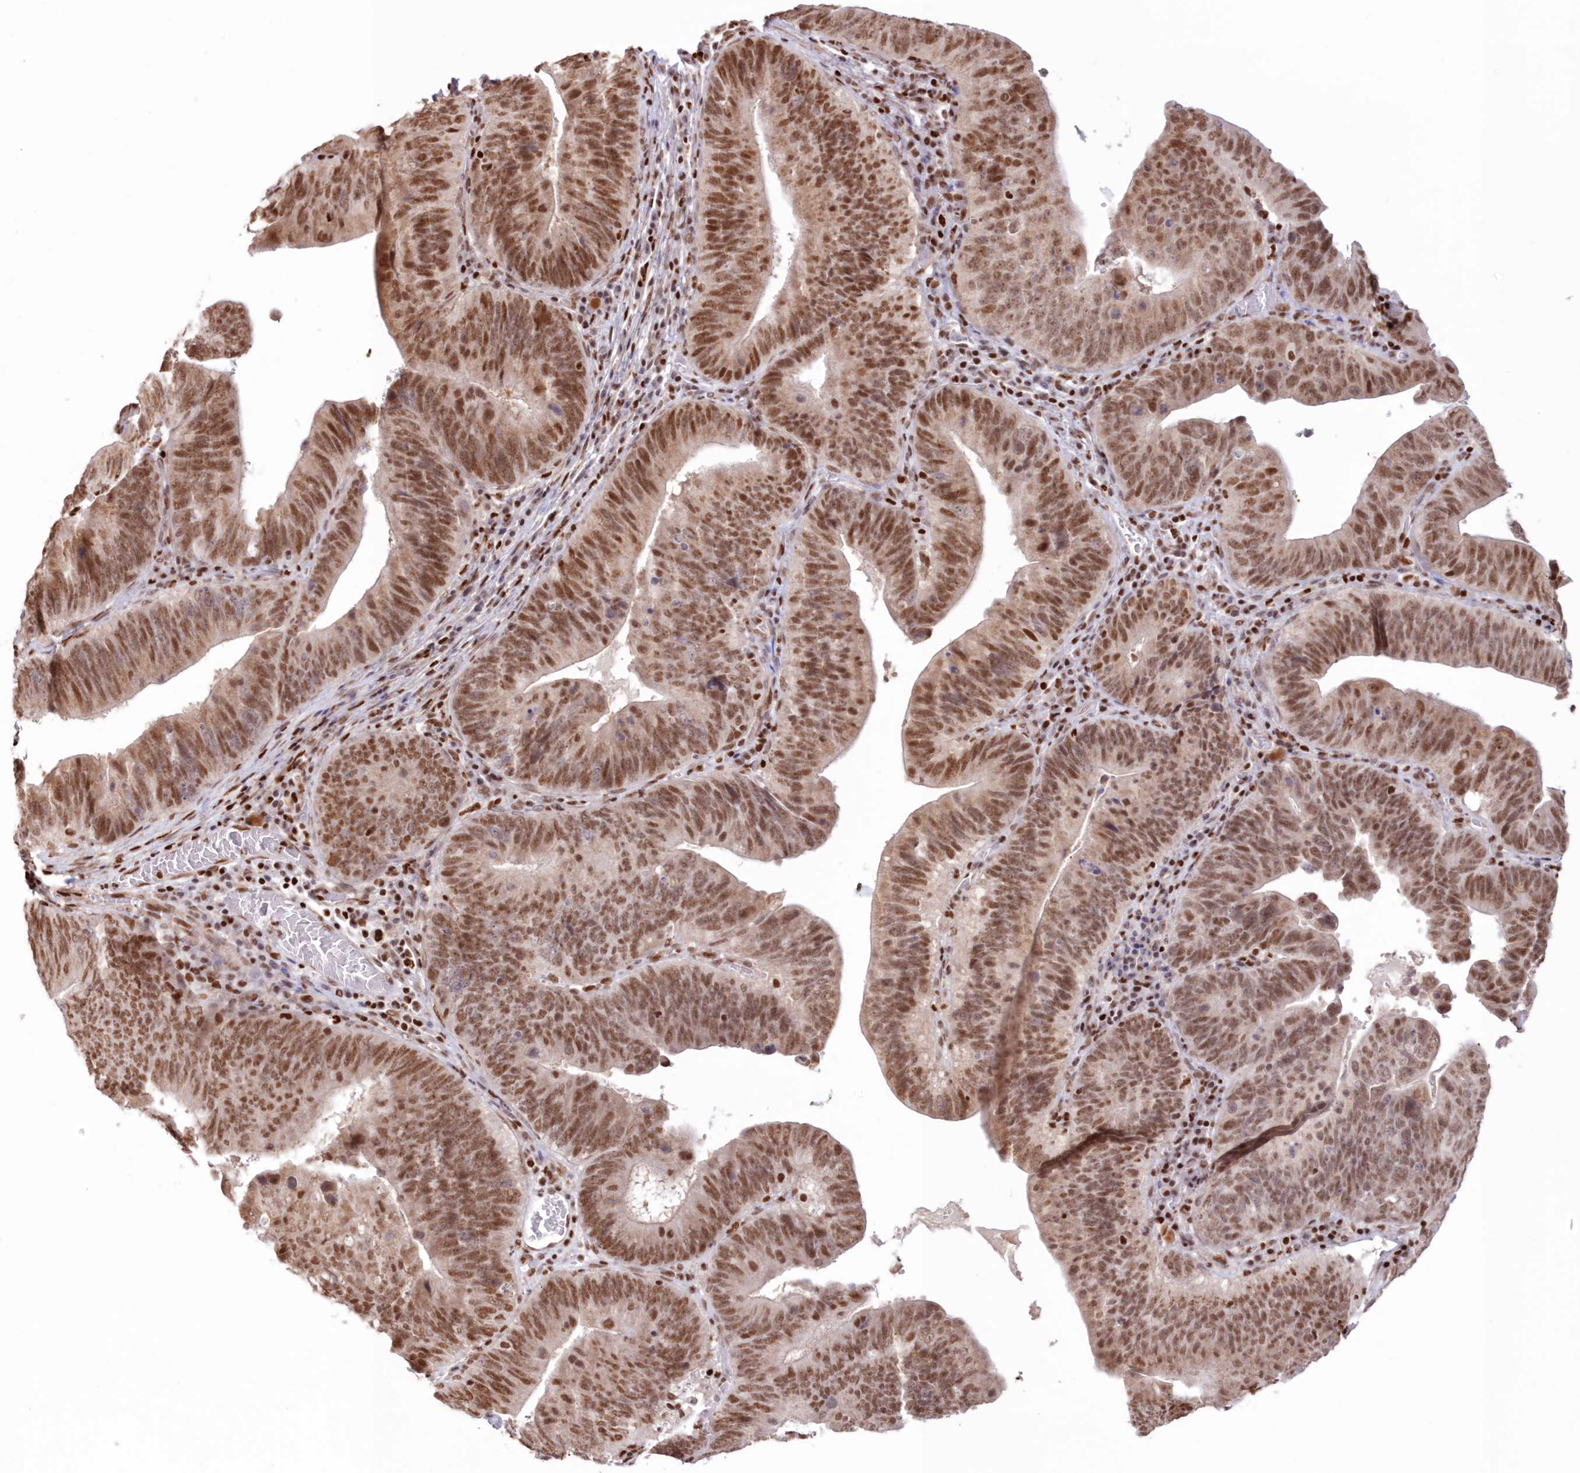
{"staining": {"intensity": "moderate", "quantity": ">75%", "location": "nuclear"}, "tissue": "pancreatic cancer", "cell_type": "Tumor cells", "image_type": "cancer", "snomed": [{"axis": "morphology", "description": "Adenocarcinoma, NOS"}, {"axis": "topography", "description": "Pancreas"}], "caption": "Brown immunohistochemical staining in pancreatic cancer exhibits moderate nuclear staining in approximately >75% of tumor cells.", "gene": "POLR2B", "patient": {"sex": "male", "age": 63}}